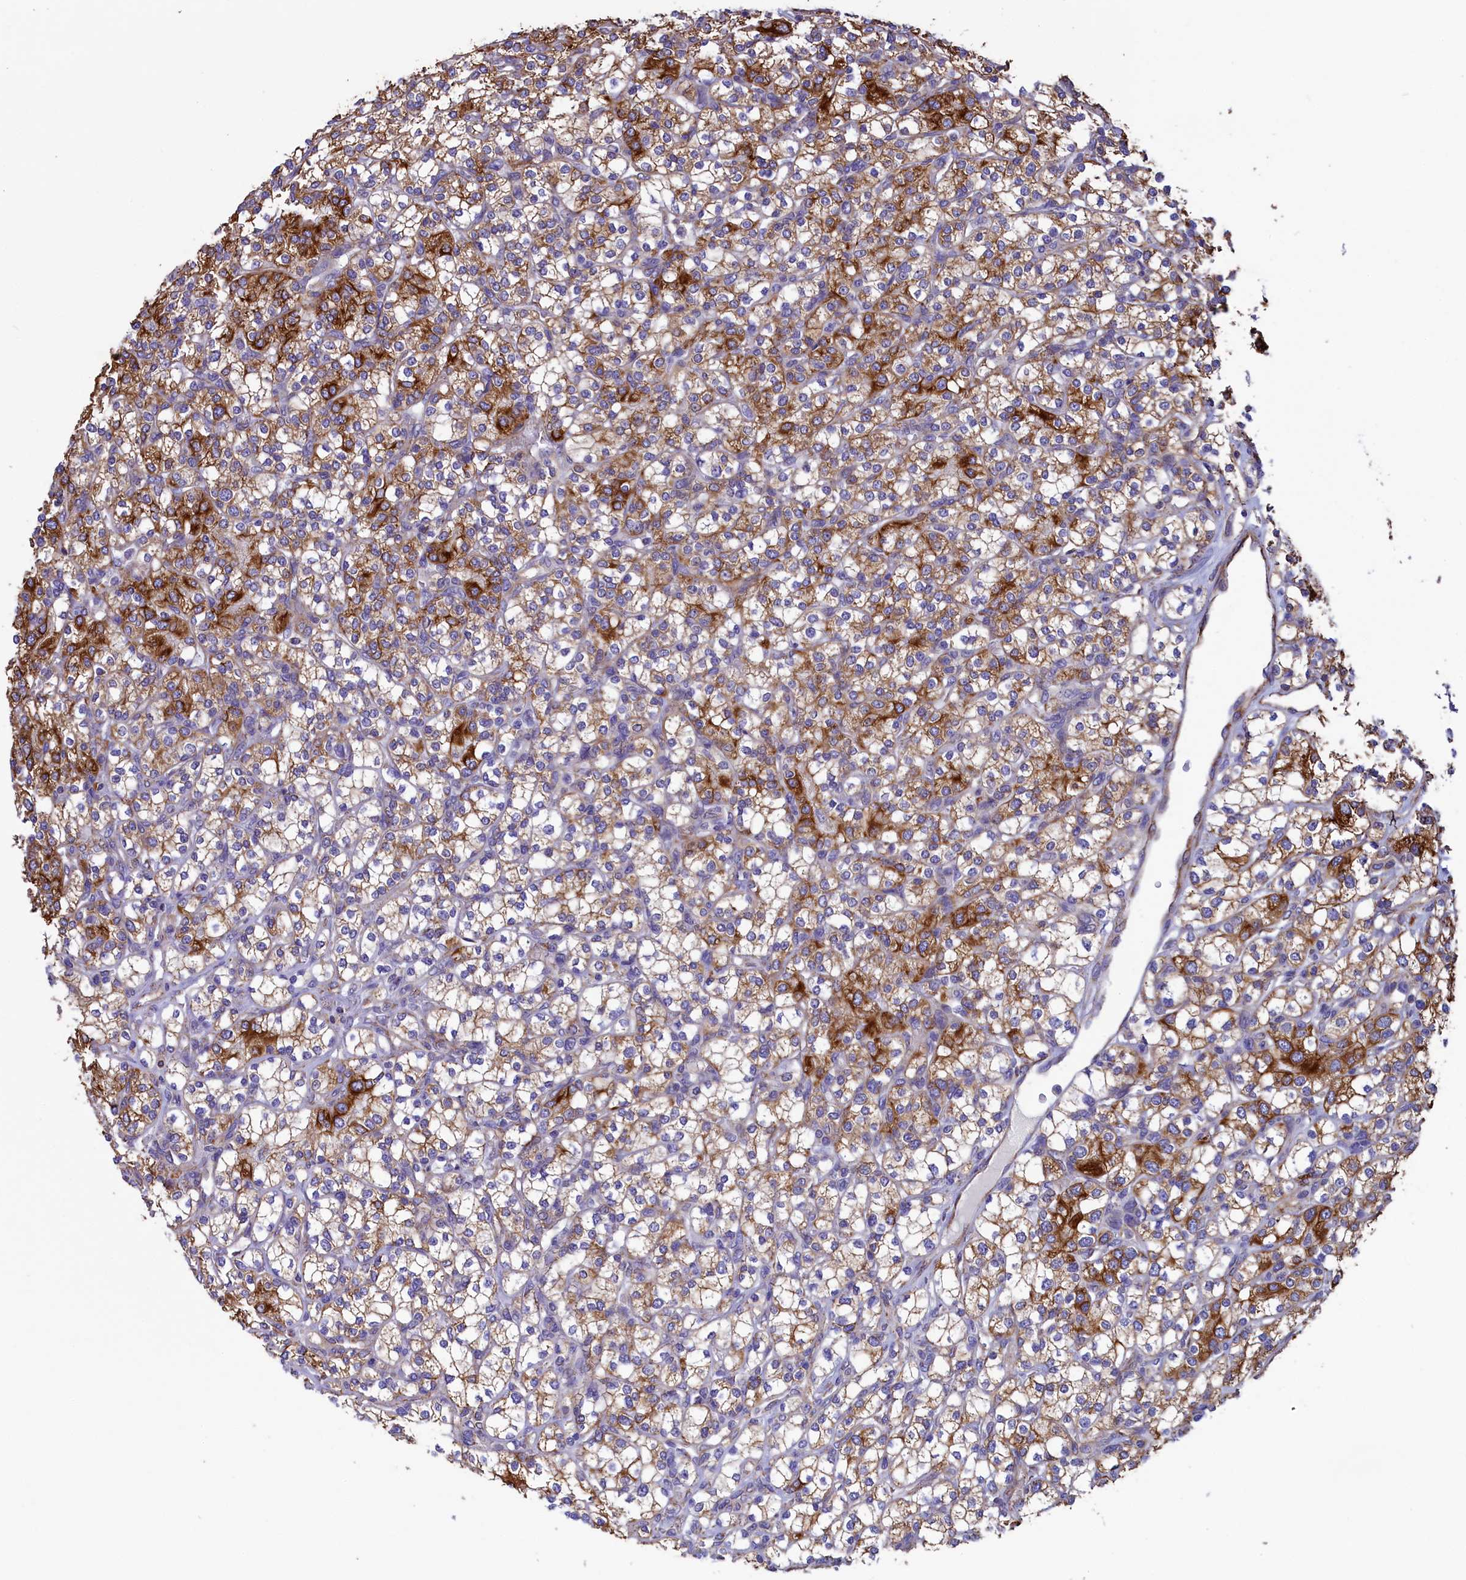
{"staining": {"intensity": "moderate", "quantity": "25%-75%", "location": "cytoplasmic/membranous"}, "tissue": "renal cancer", "cell_type": "Tumor cells", "image_type": "cancer", "snomed": [{"axis": "morphology", "description": "Adenocarcinoma, NOS"}, {"axis": "topography", "description": "Kidney"}], "caption": "An immunohistochemistry histopathology image of tumor tissue is shown. Protein staining in brown labels moderate cytoplasmic/membranous positivity in renal cancer (adenocarcinoma) within tumor cells.", "gene": "GATB", "patient": {"sex": "male", "age": 77}}